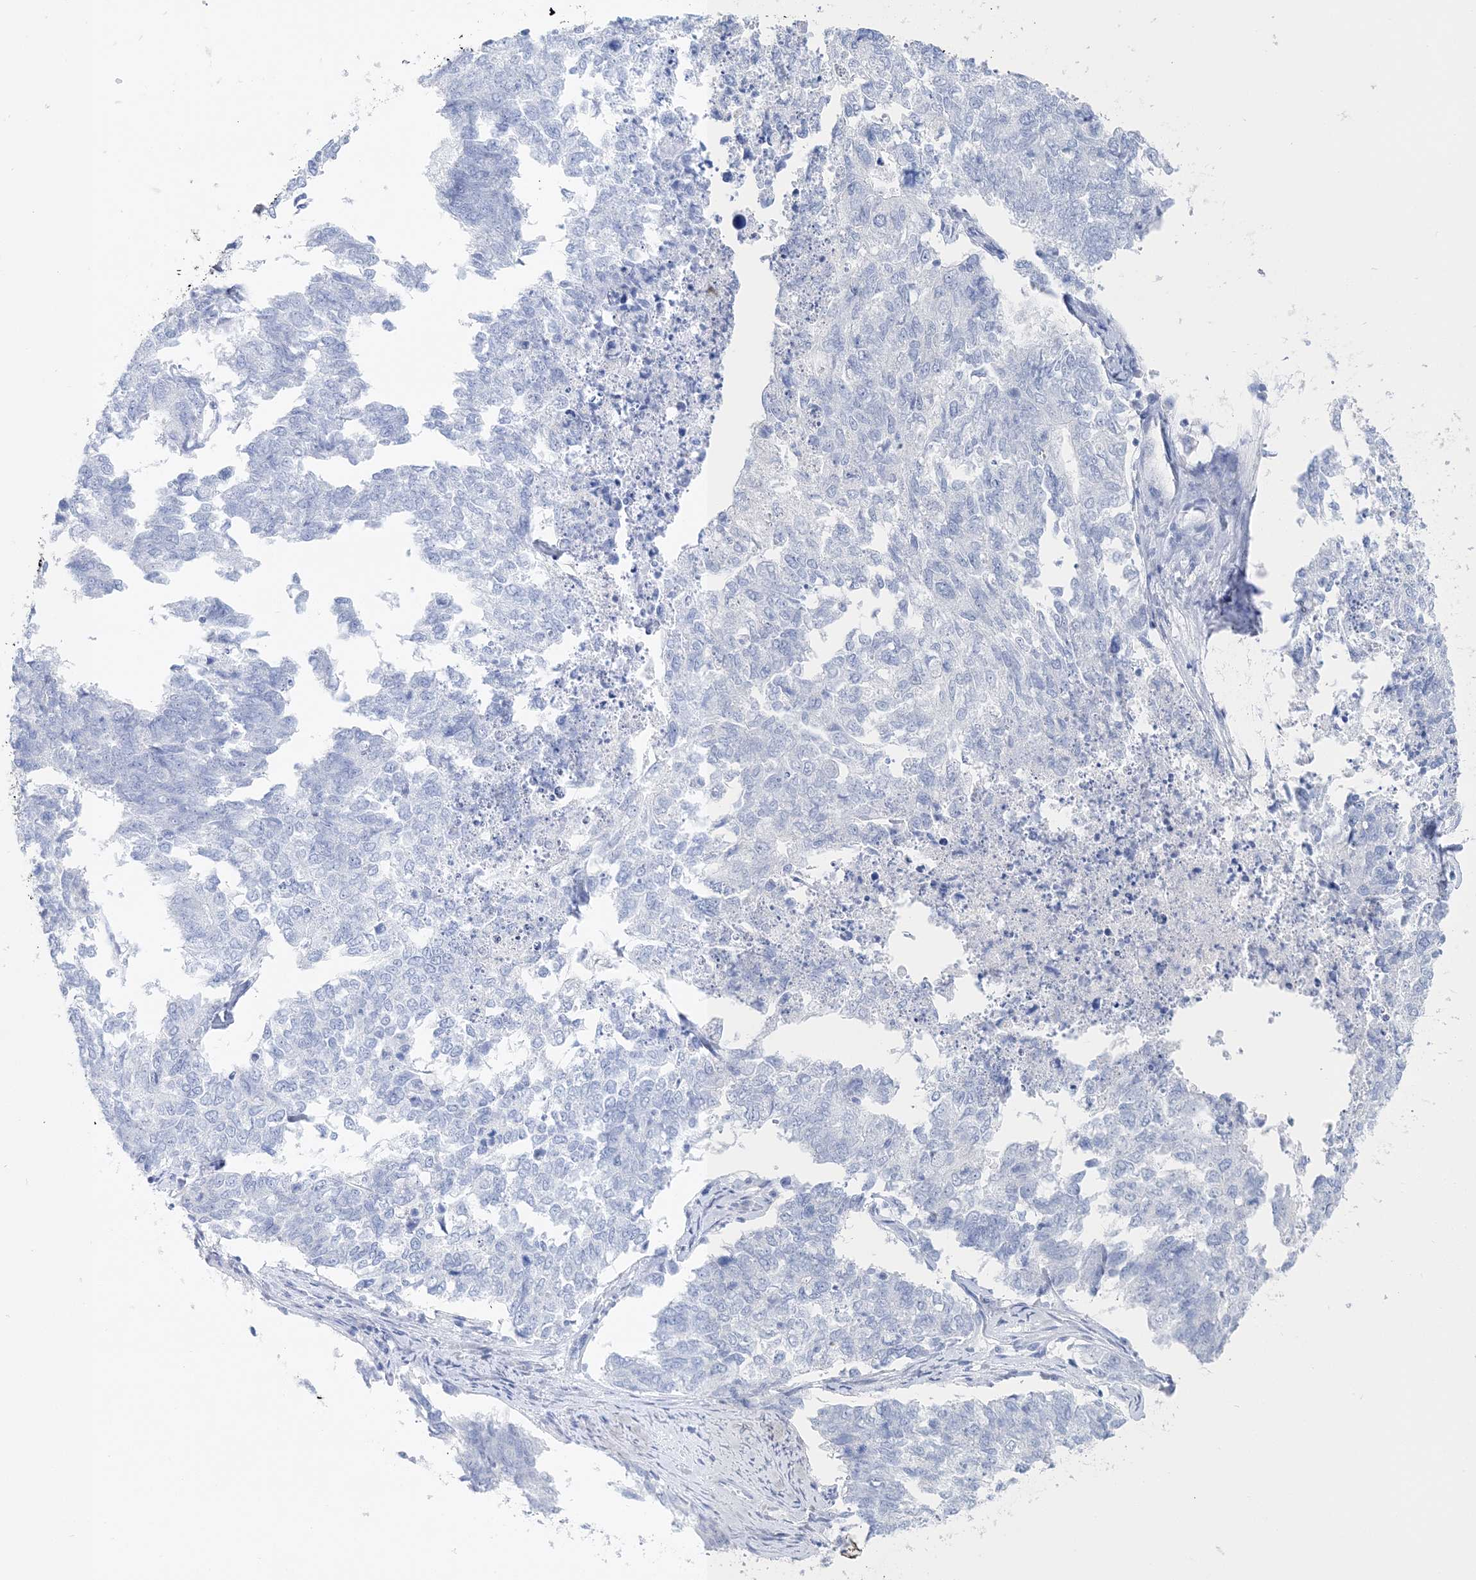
{"staining": {"intensity": "negative", "quantity": "none", "location": "none"}, "tissue": "cervical cancer", "cell_type": "Tumor cells", "image_type": "cancer", "snomed": [{"axis": "morphology", "description": "Squamous cell carcinoma, NOS"}, {"axis": "topography", "description": "Cervix"}], "caption": "This is a photomicrograph of immunohistochemistry staining of cervical squamous cell carcinoma, which shows no staining in tumor cells.", "gene": "TSPYL6", "patient": {"sex": "female", "age": 63}}